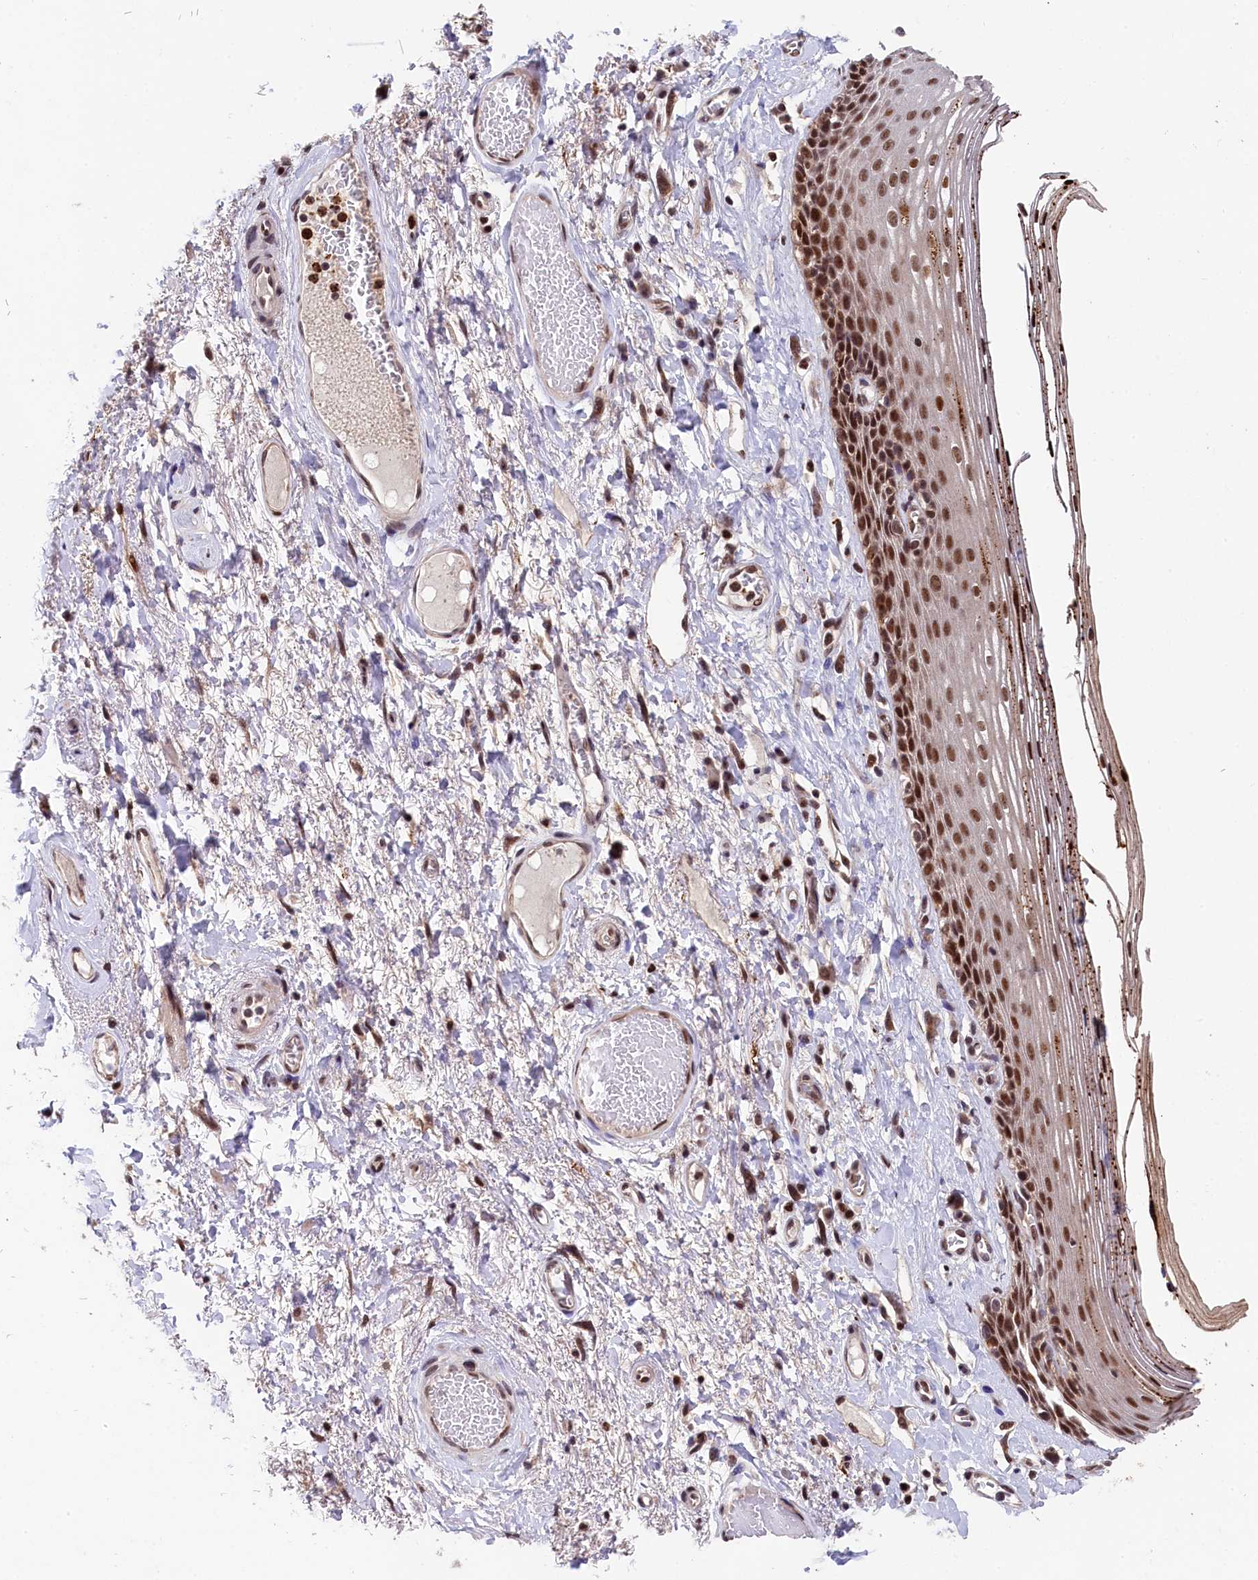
{"staining": {"intensity": "strong", "quantity": ">75%", "location": "nuclear"}, "tissue": "skin", "cell_type": "Epidermal cells", "image_type": "normal", "snomed": [{"axis": "morphology", "description": "Normal tissue, NOS"}, {"axis": "topography", "description": "Anal"}], "caption": "A photomicrograph of skin stained for a protein reveals strong nuclear brown staining in epidermal cells.", "gene": "ADIG", "patient": {"sex": "male", "age": 69}}